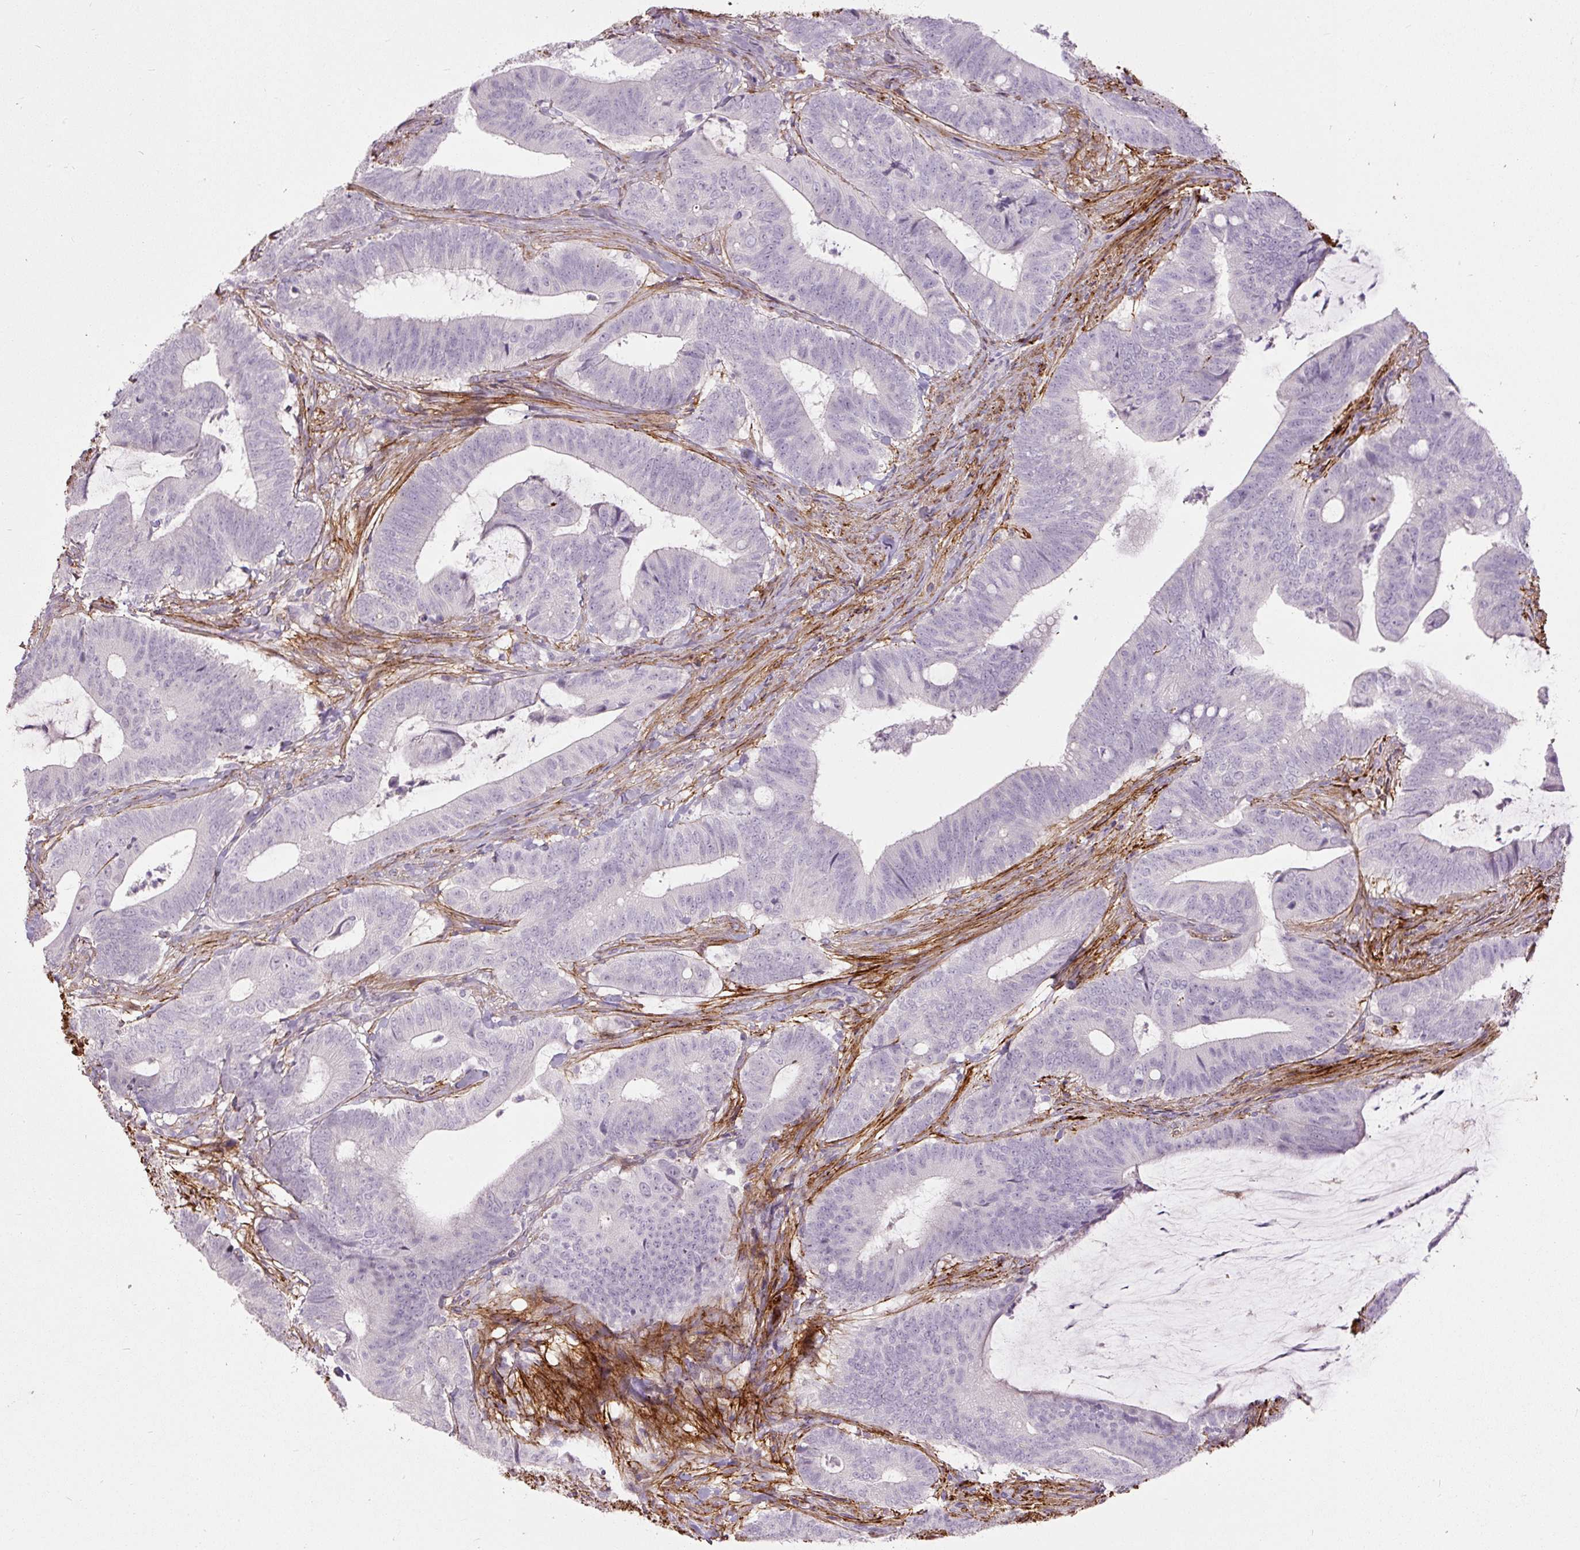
{"staining": {"intensity": "negative", "quantity": "none", "location": "none"}, "tissue": "colorectal cancer", "cell_type": "Tumor cells", "image_type": "cancer", "snomed": [{"axis": "morphology", "description": "Adenocarcinoma, NOS"}, {"axis": "topography", "description": "Colon"}], "caption": "DAB (3,3'-diaminobenzidine) immunohistochemical staining of colorectal cancer reveals no significant positivity in tumor cells.", "gene": "FBN1", "patient": {"sex": "female", "age": 43}}